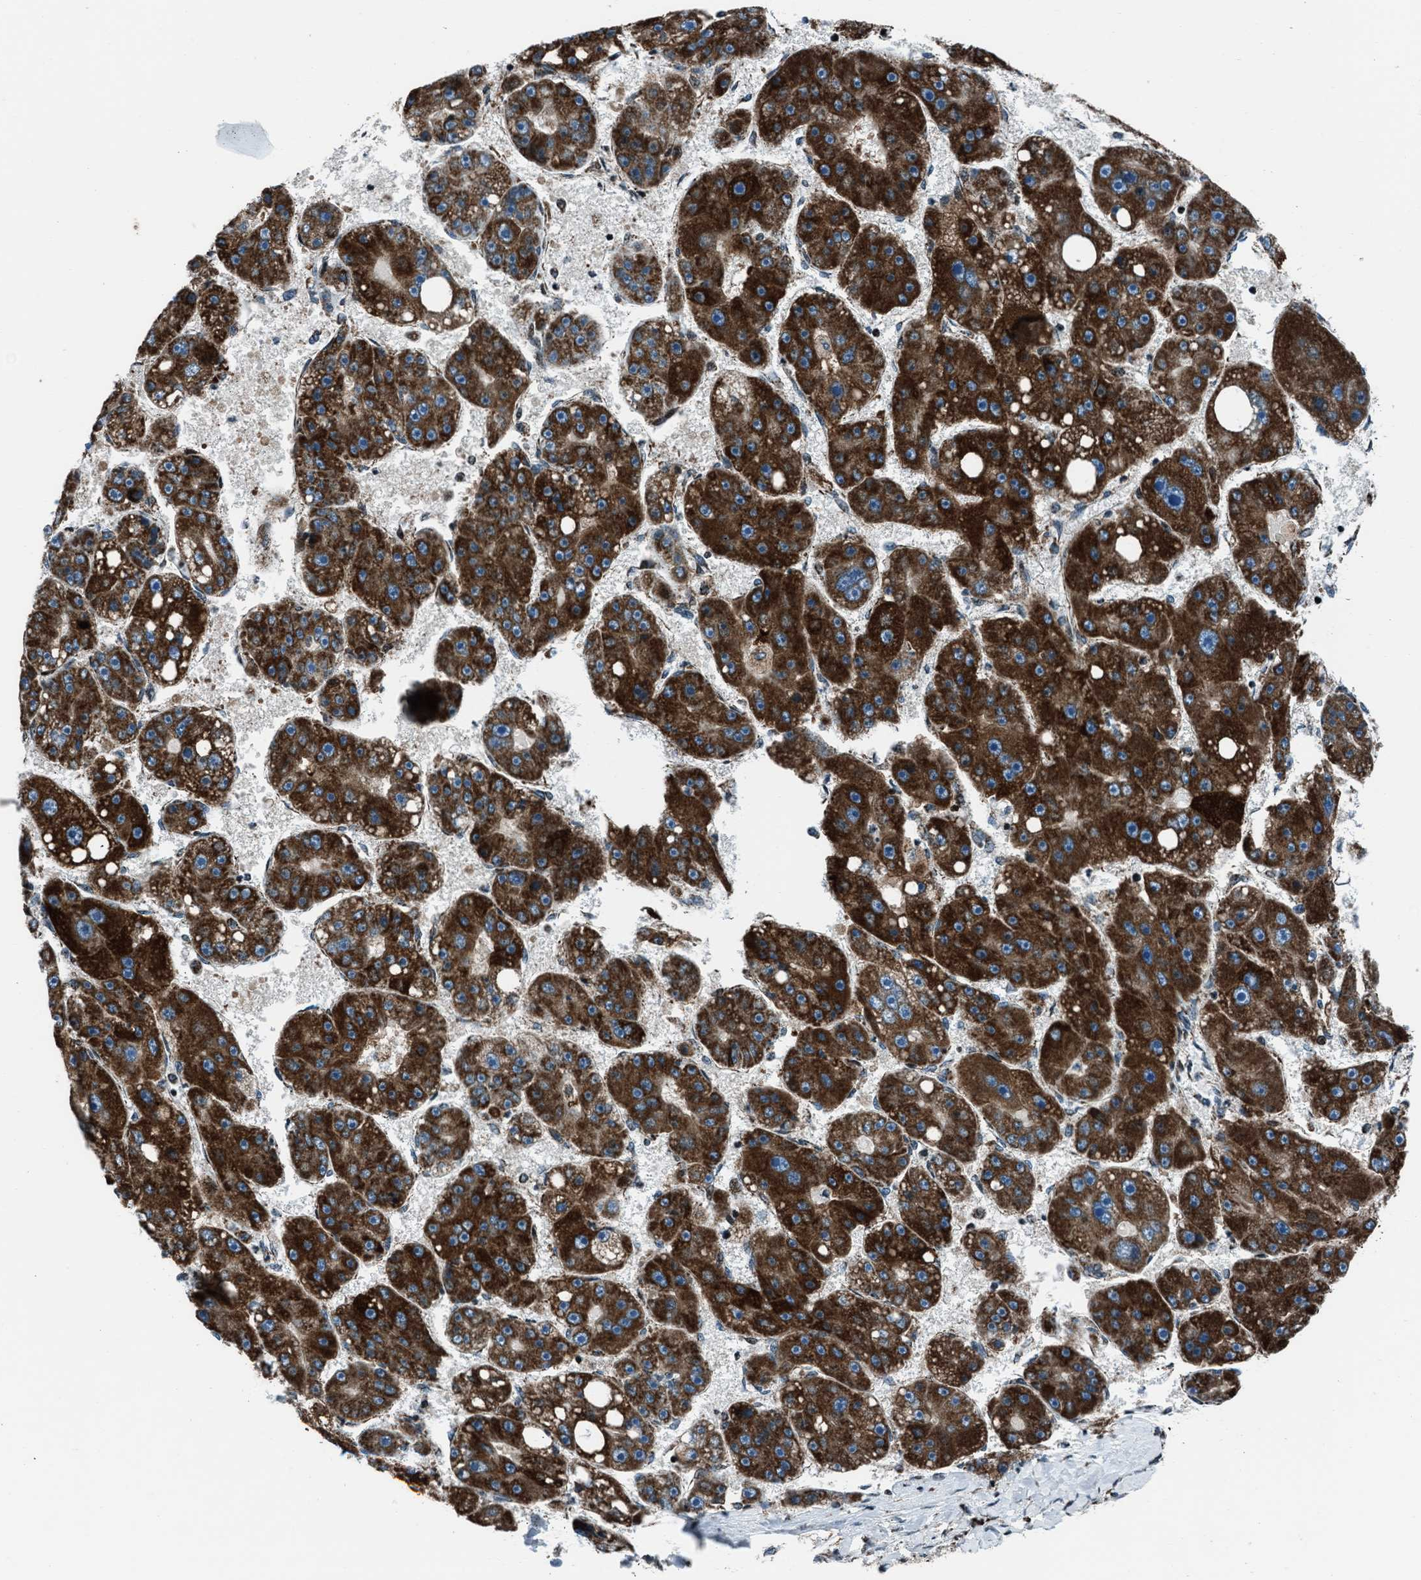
{"staining": {"intensity": "strong", "quantity": ">75%", "location": "cytoplasmic/membranous"}, "tissue": "liver cancer", "cell_type": "Tumor cells", "image_type": "cancer", "snomed": [{"axis": "morphology", "description": "Carcinoma, Hepatocellular, NOS"}, {"axis": "topography", "description": "Liver"}], "caption": "Human liver hepatocellular carcinoma stained for a protein (brown) exhibits strong cytoplasmic/membranous positive positivity in approximately >75% of tumor cells.", "gene": "MORC3", "patient": {"sex": "female", "age": 61}}